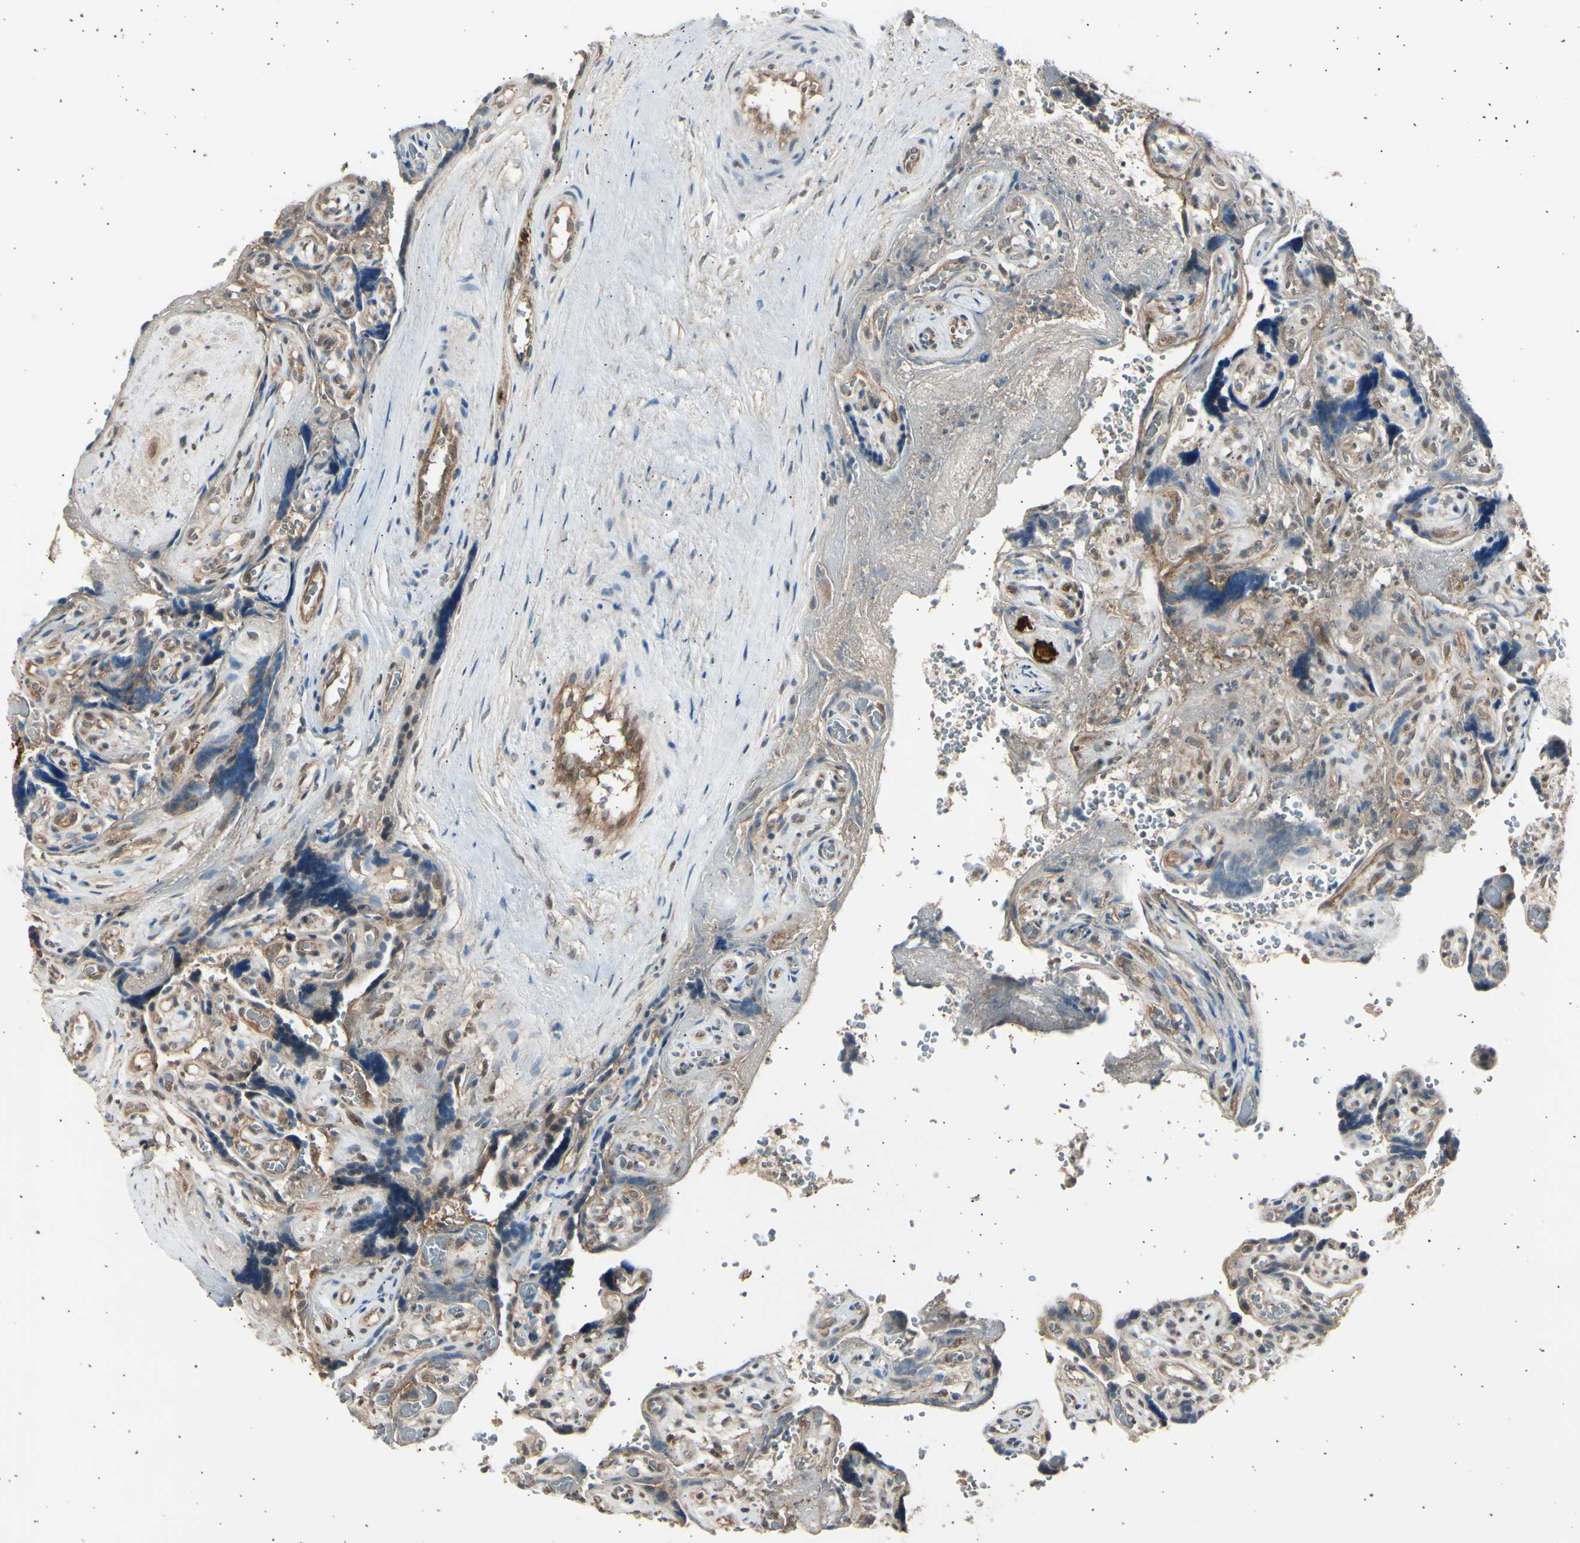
{"staining": {"intensity": "strong", "quantity": "25%-75%", "location": "nuclear"}, "tissue": "placenta", "cell_type": "Trophoblastic cells", "image_type": "normal", "snomed": [{"axis": "morphology", "description": "Normal tissue, NOS"}, {"axis": "topography", "description": "Placenta"}], "caption": "This is a photomicrograph of IHC staining of normal placenta, which shows strong expression in the nuclear of trophoblastic cells.", "gene": "PSMD5", "patient": {"sex": "female", "age": 30}}